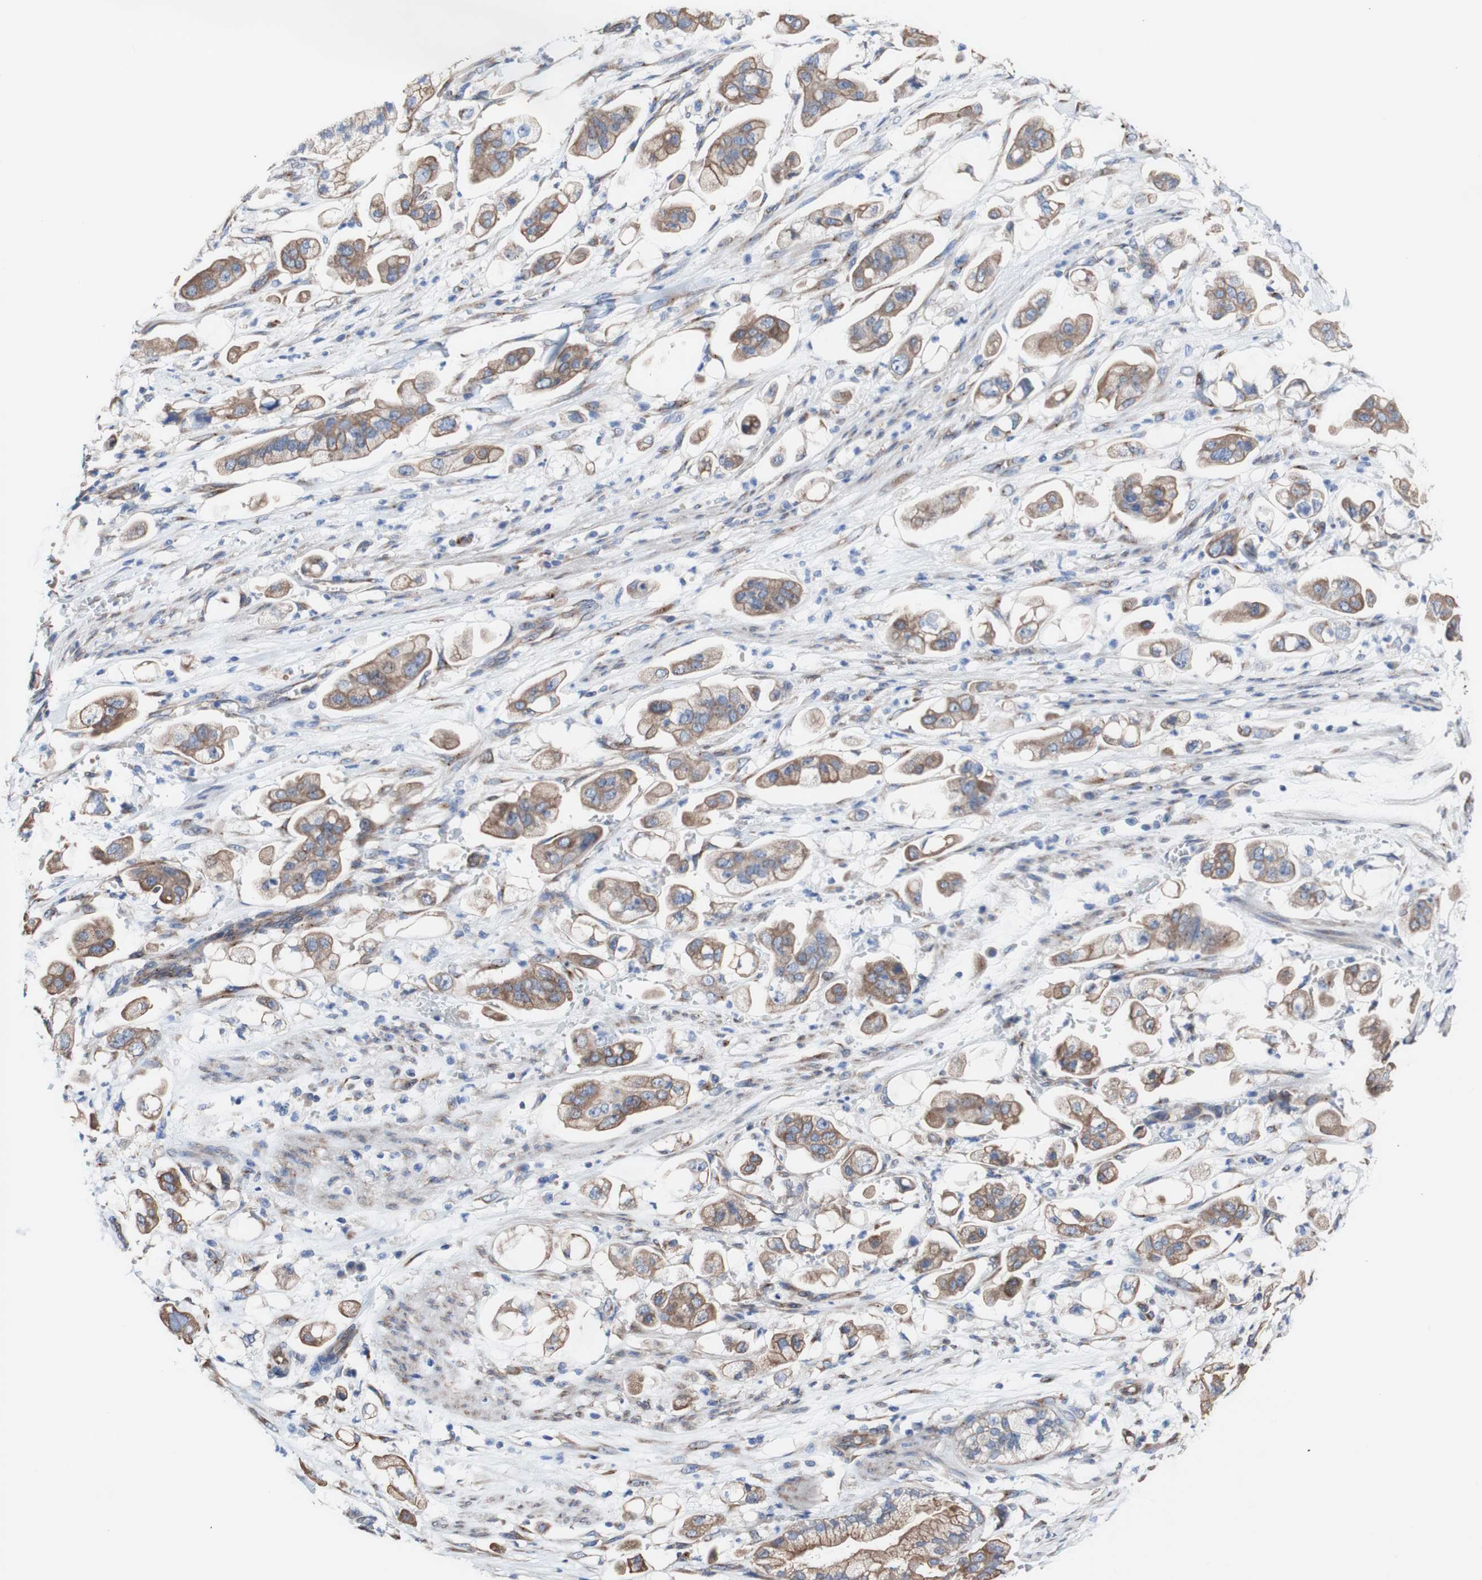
{"staining": {"intensity": "moderate", "quantity": ">75%", "location": "cytoplasmic/membranous"}, "tissue": "stomach cancer", "cell_type": "Tumor cells", "image_type": "cancer", "snomed": [{"axis": "morphology", "description": "Adenocarcinoma, NOS"}, {"axis": "topography", "description": "Stomach"}], "caption": "IHC (DAB) staining of human stomach cancer (adenocarcinoma) exhibits moderate cytoplasmic/membranous protein expression in about >75% of tumor cells. The protein is stained brown, and the nuclei are stained in blue (DAB (3,3'-diaminobenzidine) IHC with brightfield microscopy, high magnification).", "gene": "LRIG3", "patient": {"sex": "male", "age": 62}}